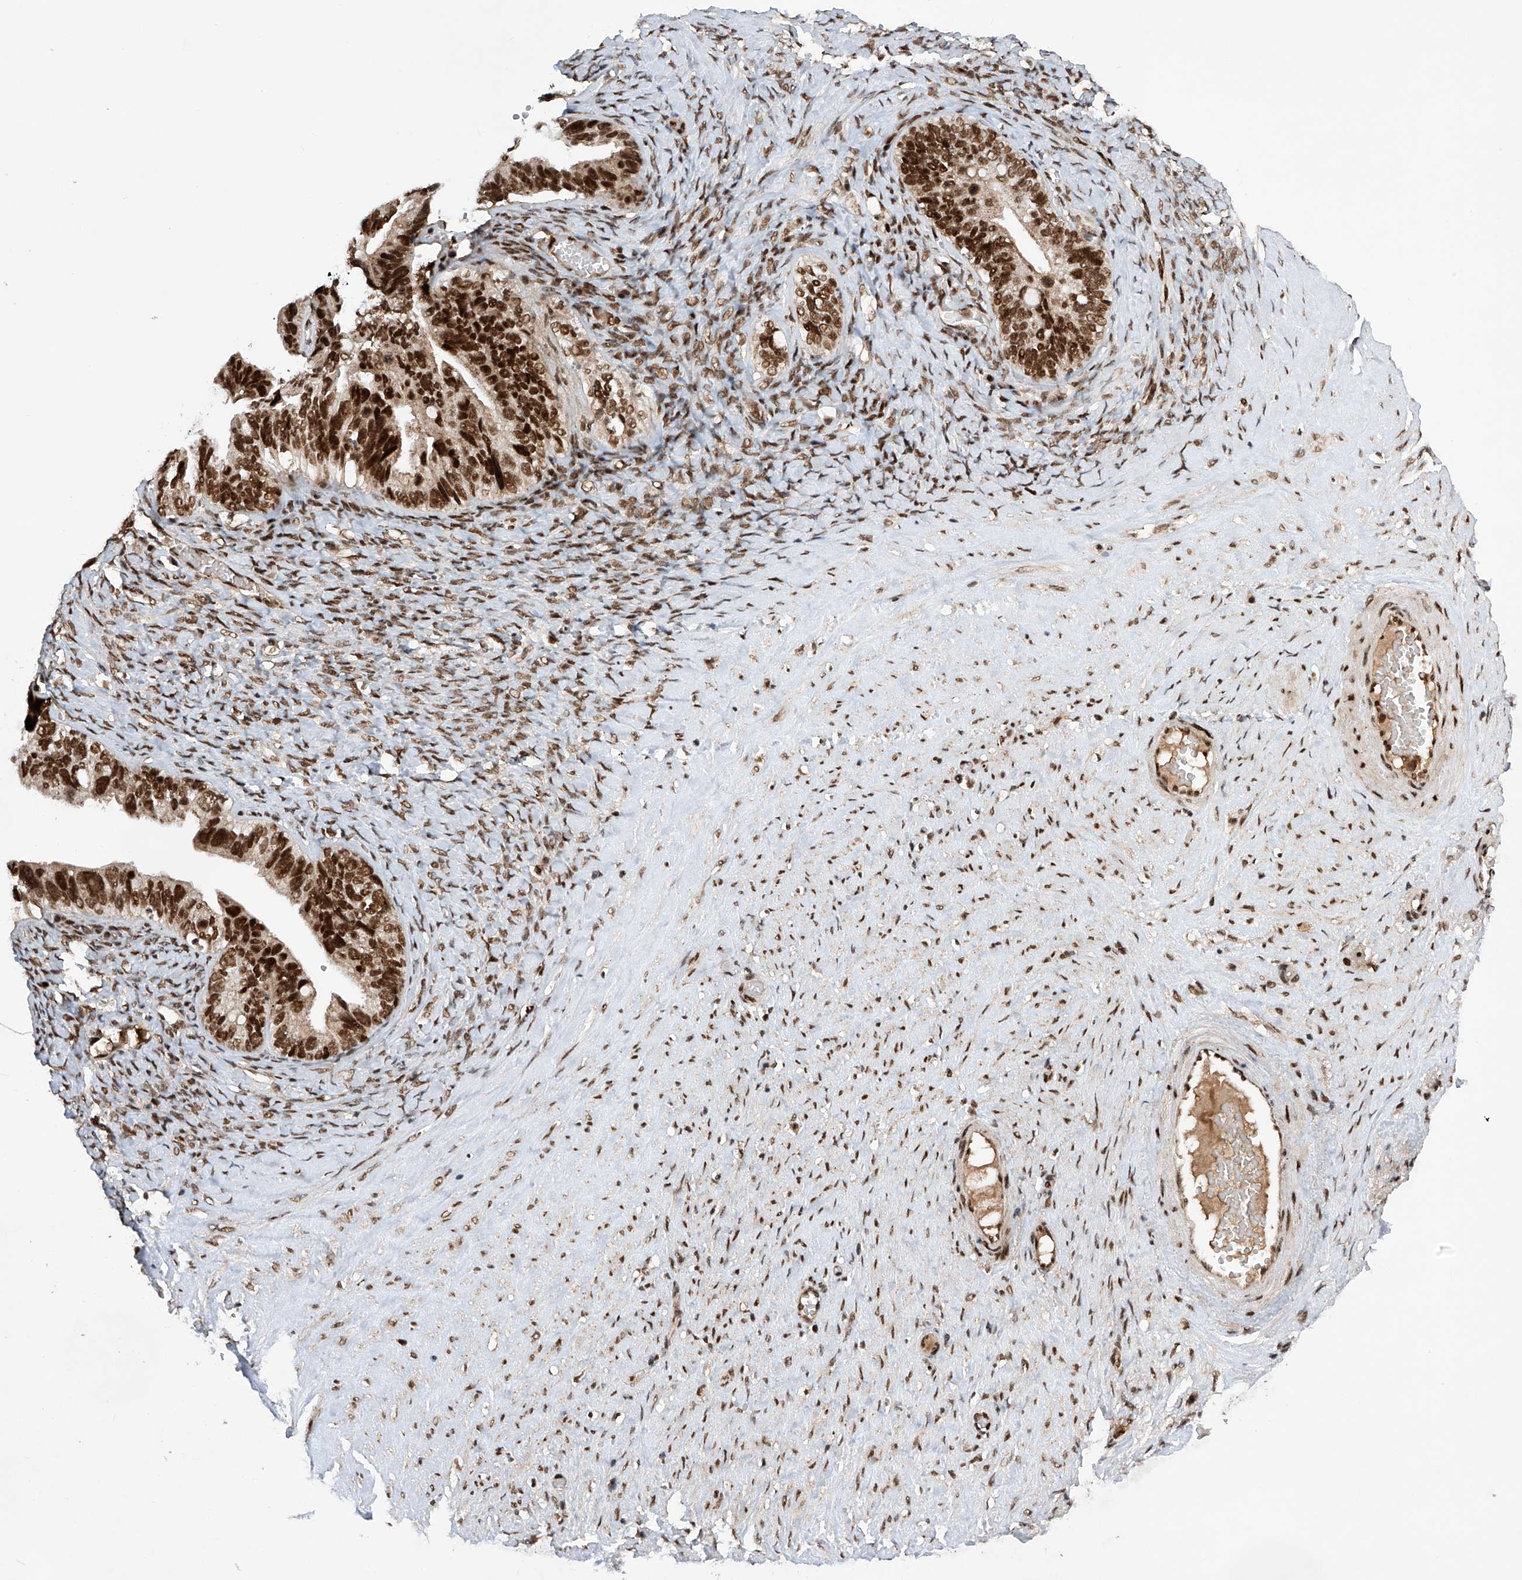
{"staining": {"intensity": "strong", "quantity": ">75%", "location": "nuclear"}, "tissue": "ovarian cancer", "cell_type": "Tumor cells", "image_type": "cancer", "snomed": [{"axis": "morphology", "description": "Cystadenocarcinoma, serous, NOS"}, {"axis": "topography", "description": "Ovary"}], "caption": "Immunohistochemistry micrograph of neoplastic tissue: ovarian serous cystadenocarcinoma stained using IHC exhibits high levels of strong protein expression localized specifically in the nuclear of tumor cells, appearing as a nuclear brown color.", "gene": "ZNF280D", "patient": {"sex": "female", "age": 56}}